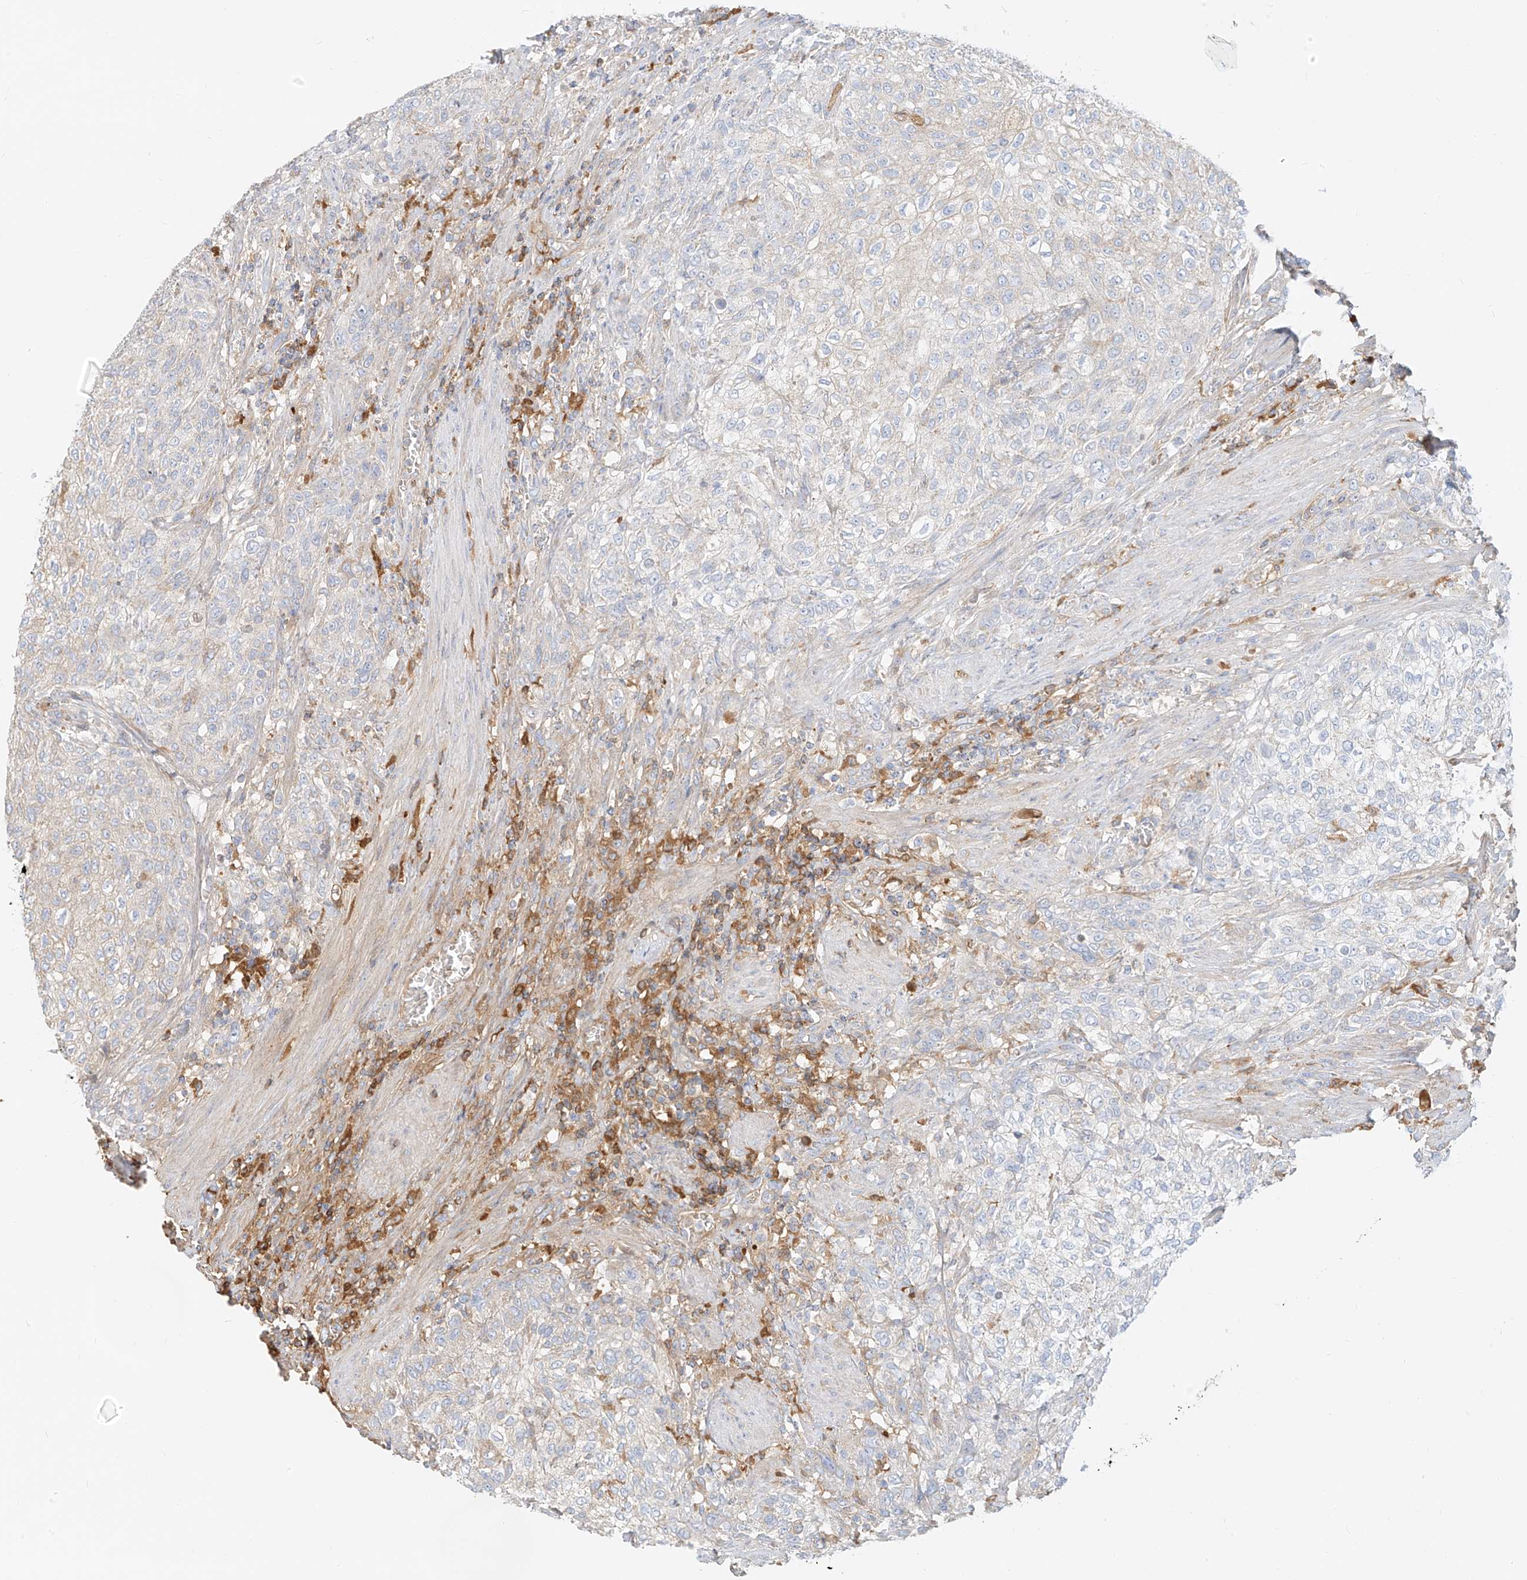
{"staining": {"intensity": "negative", "quantity": "none", "location": "none"}, "tissue": "urothelial cancer", "cell_type": "Tumor cells", "image_type": "cancer", "snomed": [{"axis": "morphology", "description": "Urothelial carcinoma, High grade"}, {"axis": "topography", "description": "Urinary bladder"}], "caption": "Tumor cells show no significant staining in urothelial cancer.", "gene": "OCSTAMP", "patient": {"sex": "male", "age": 35}}